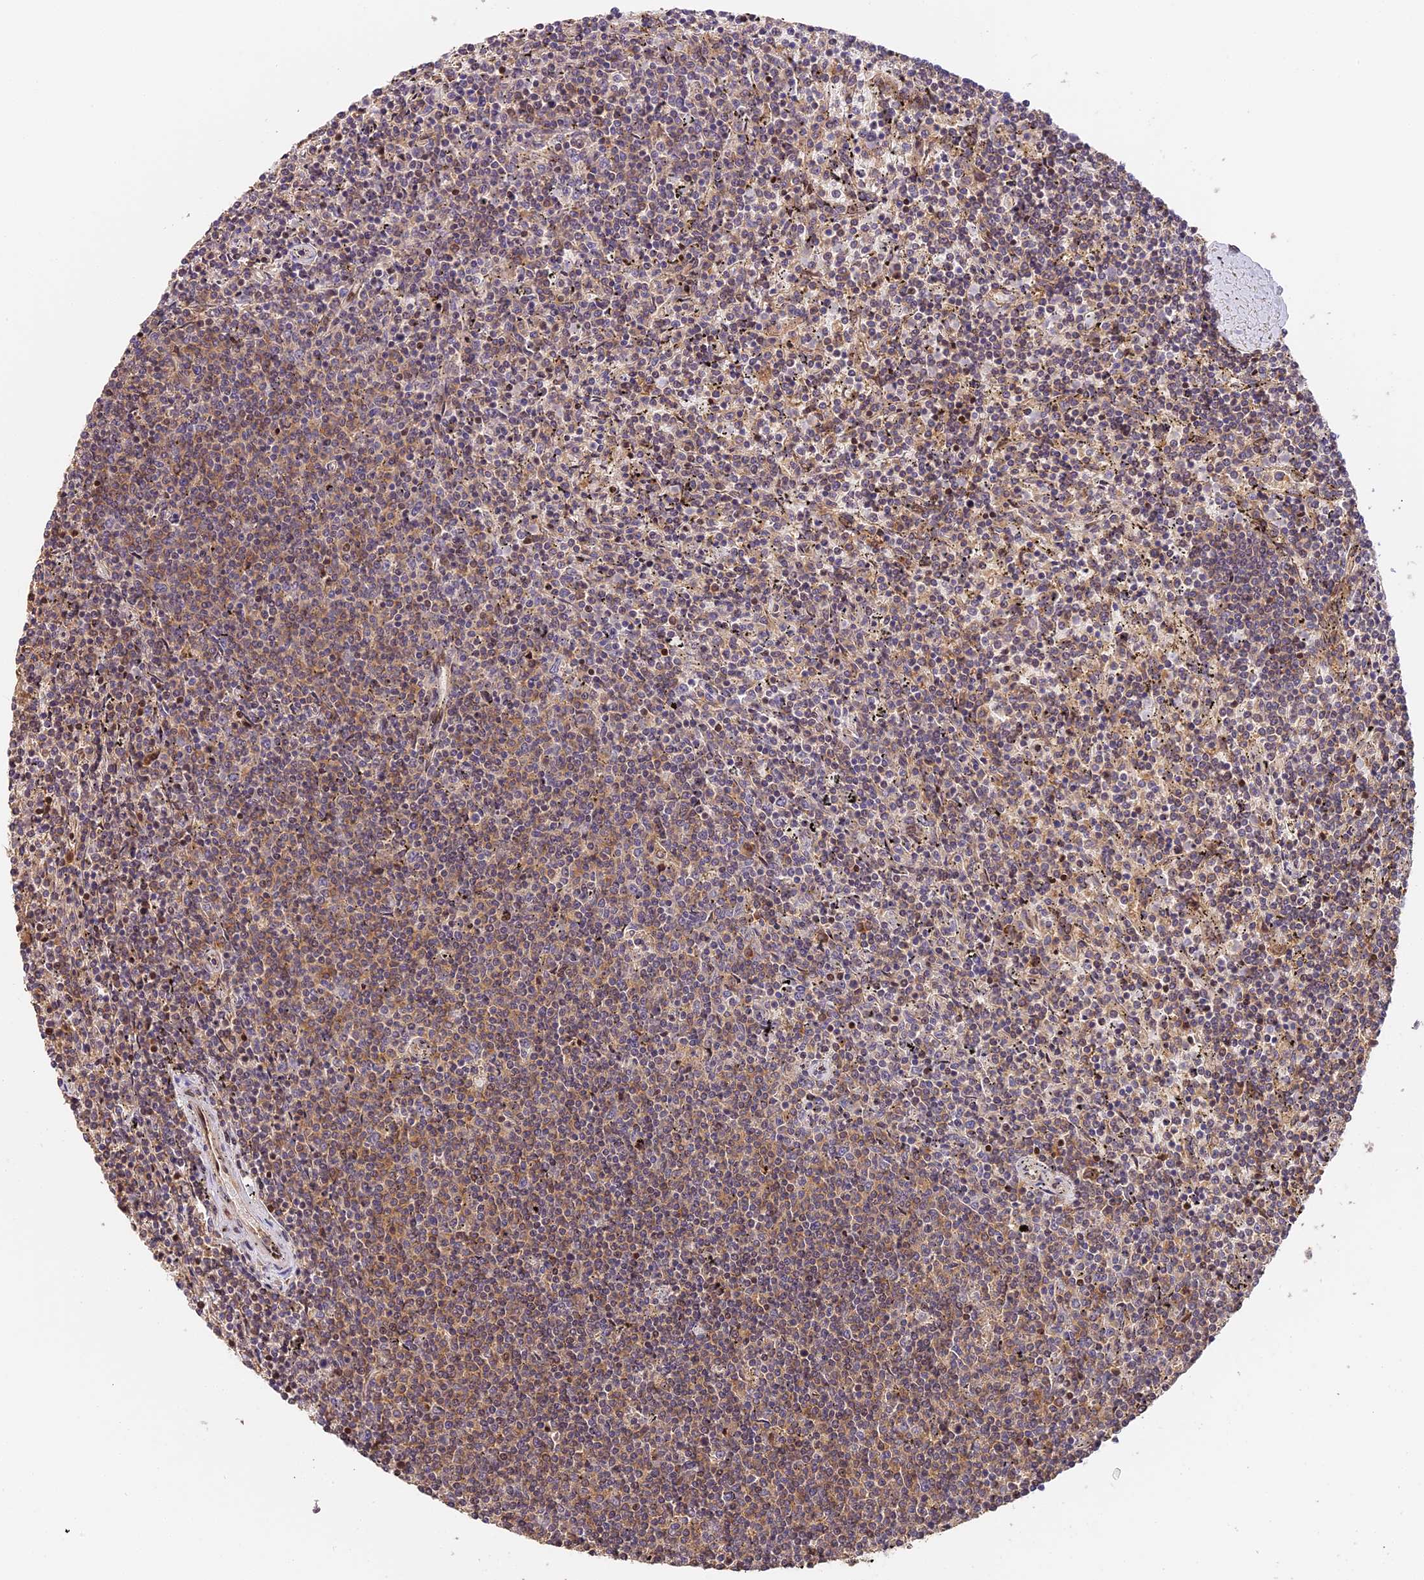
{"staining": {"intensity": "weak", "quantity": "25%-75%", "location": "cytoplasmic/membranous"}, "tissue": "lymphoma", "cell_type": "Tumor cells", "image_type": "cancer", "snomed": [{"axis": "morphology", "description": "Malignant lymphoma, non-Hodgkin's type, Low grade"}, {"axis": "topography", "description": "Spleen"}], "caption": "This micrograph shows malignant lymphoma, non-Hodgkin's type (low-grade) stained with immunohistochemistry (IHC) to label a protein in brown. The cytoplasmic/membranous of tumor cells show weak positivity for the protein. Nuclei are counter-stained blue.", "gene": "ARHGAP17", "patient": {"sex": "female", "age": 50}}